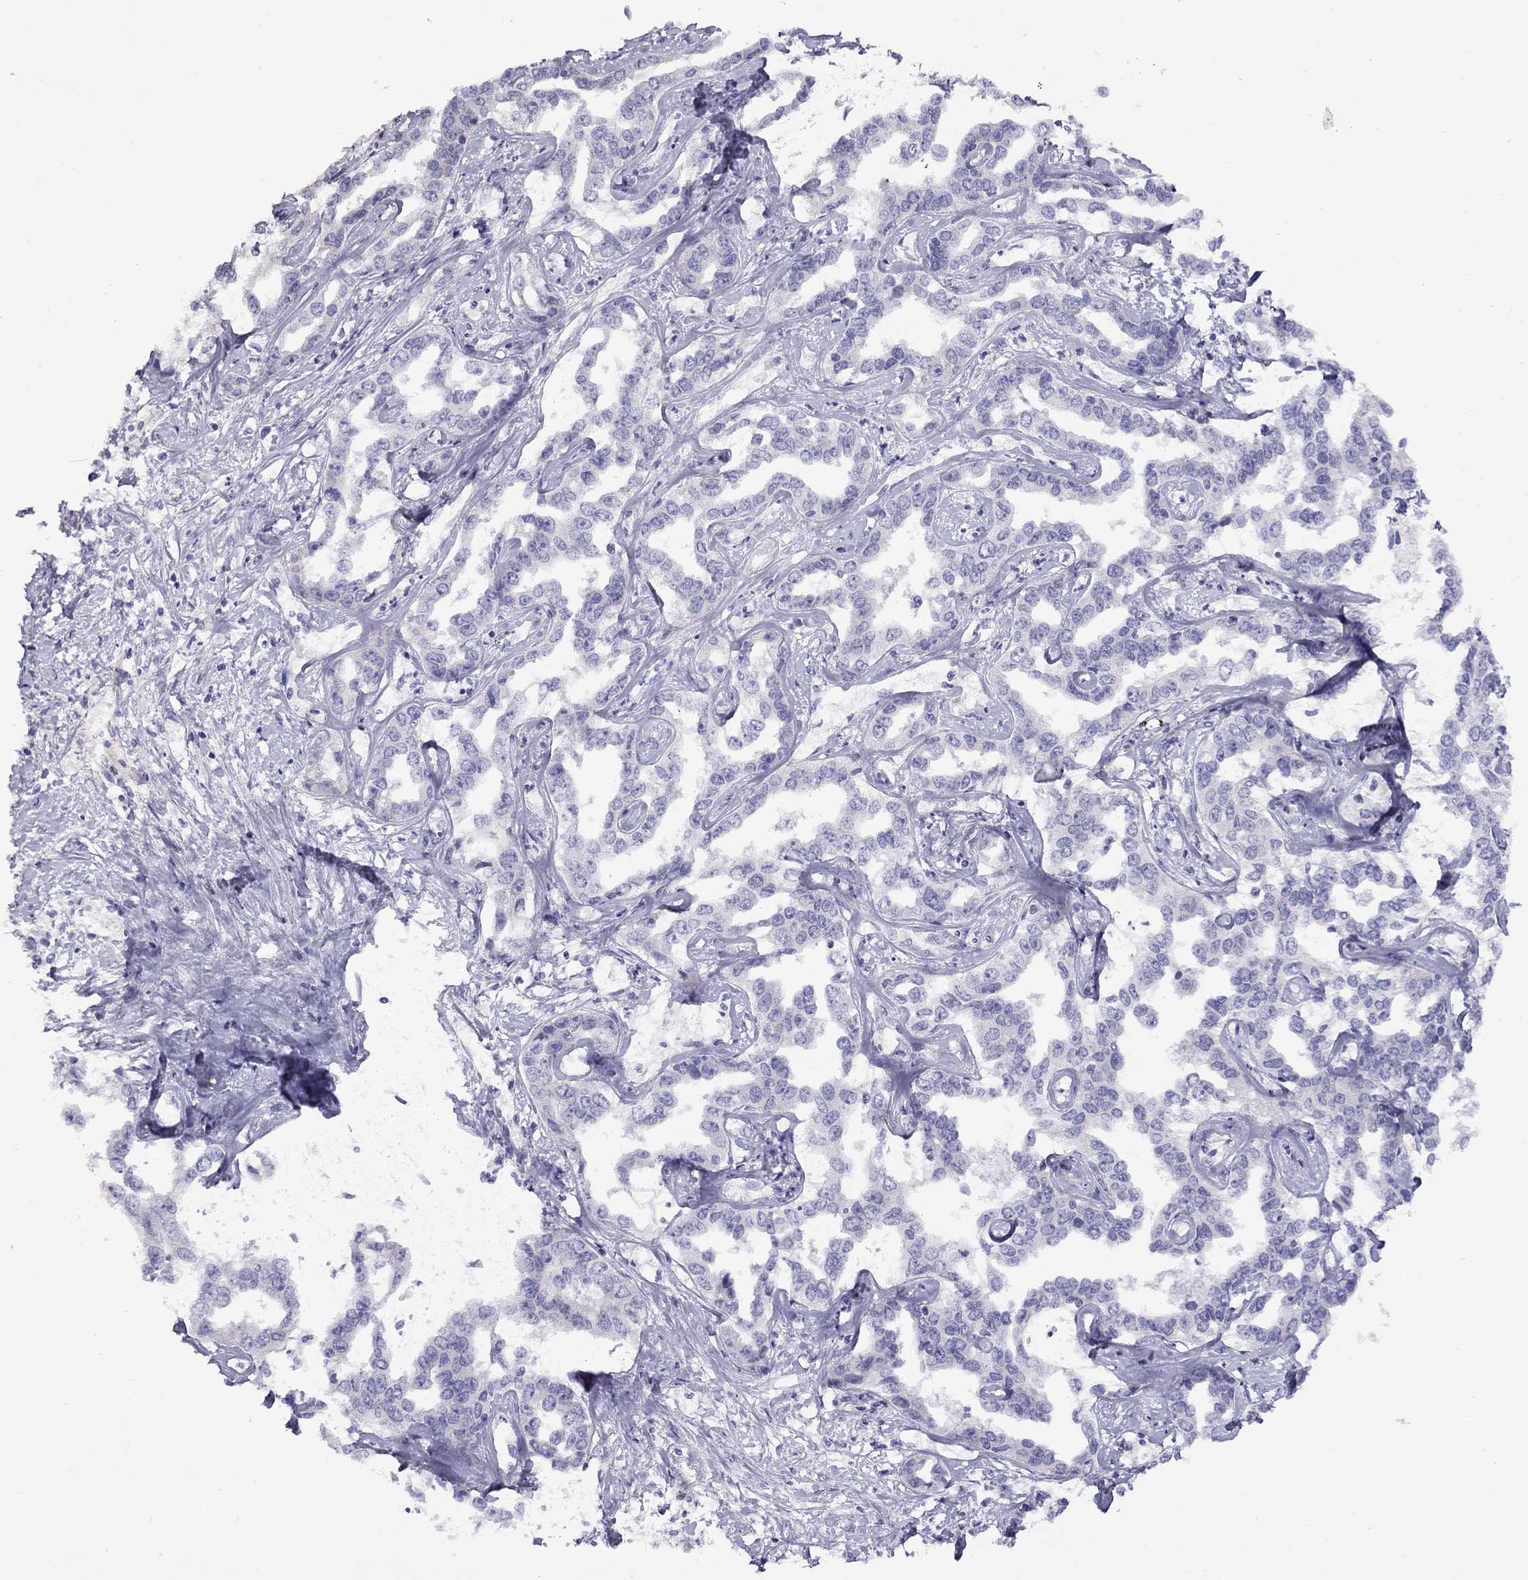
{"staining": {"intensity": "negative", "quantity": "none", "location": "none"}, "tissue": "liver cancer", "cell_type": "Tumor cells", "image_type": "cancer", "snomed": [{"axis": "morphology", "description": "Cholangiocarcinoma"}, {"axis": "topography", "description": "Liver"}], "caption": "Cholangiocarcinoma (liver) stained for a protein using immunohistochemistry displays no expression tumor cells.", "gene": "CPNE4", "patient": {"sex": "male", "age": 59}}